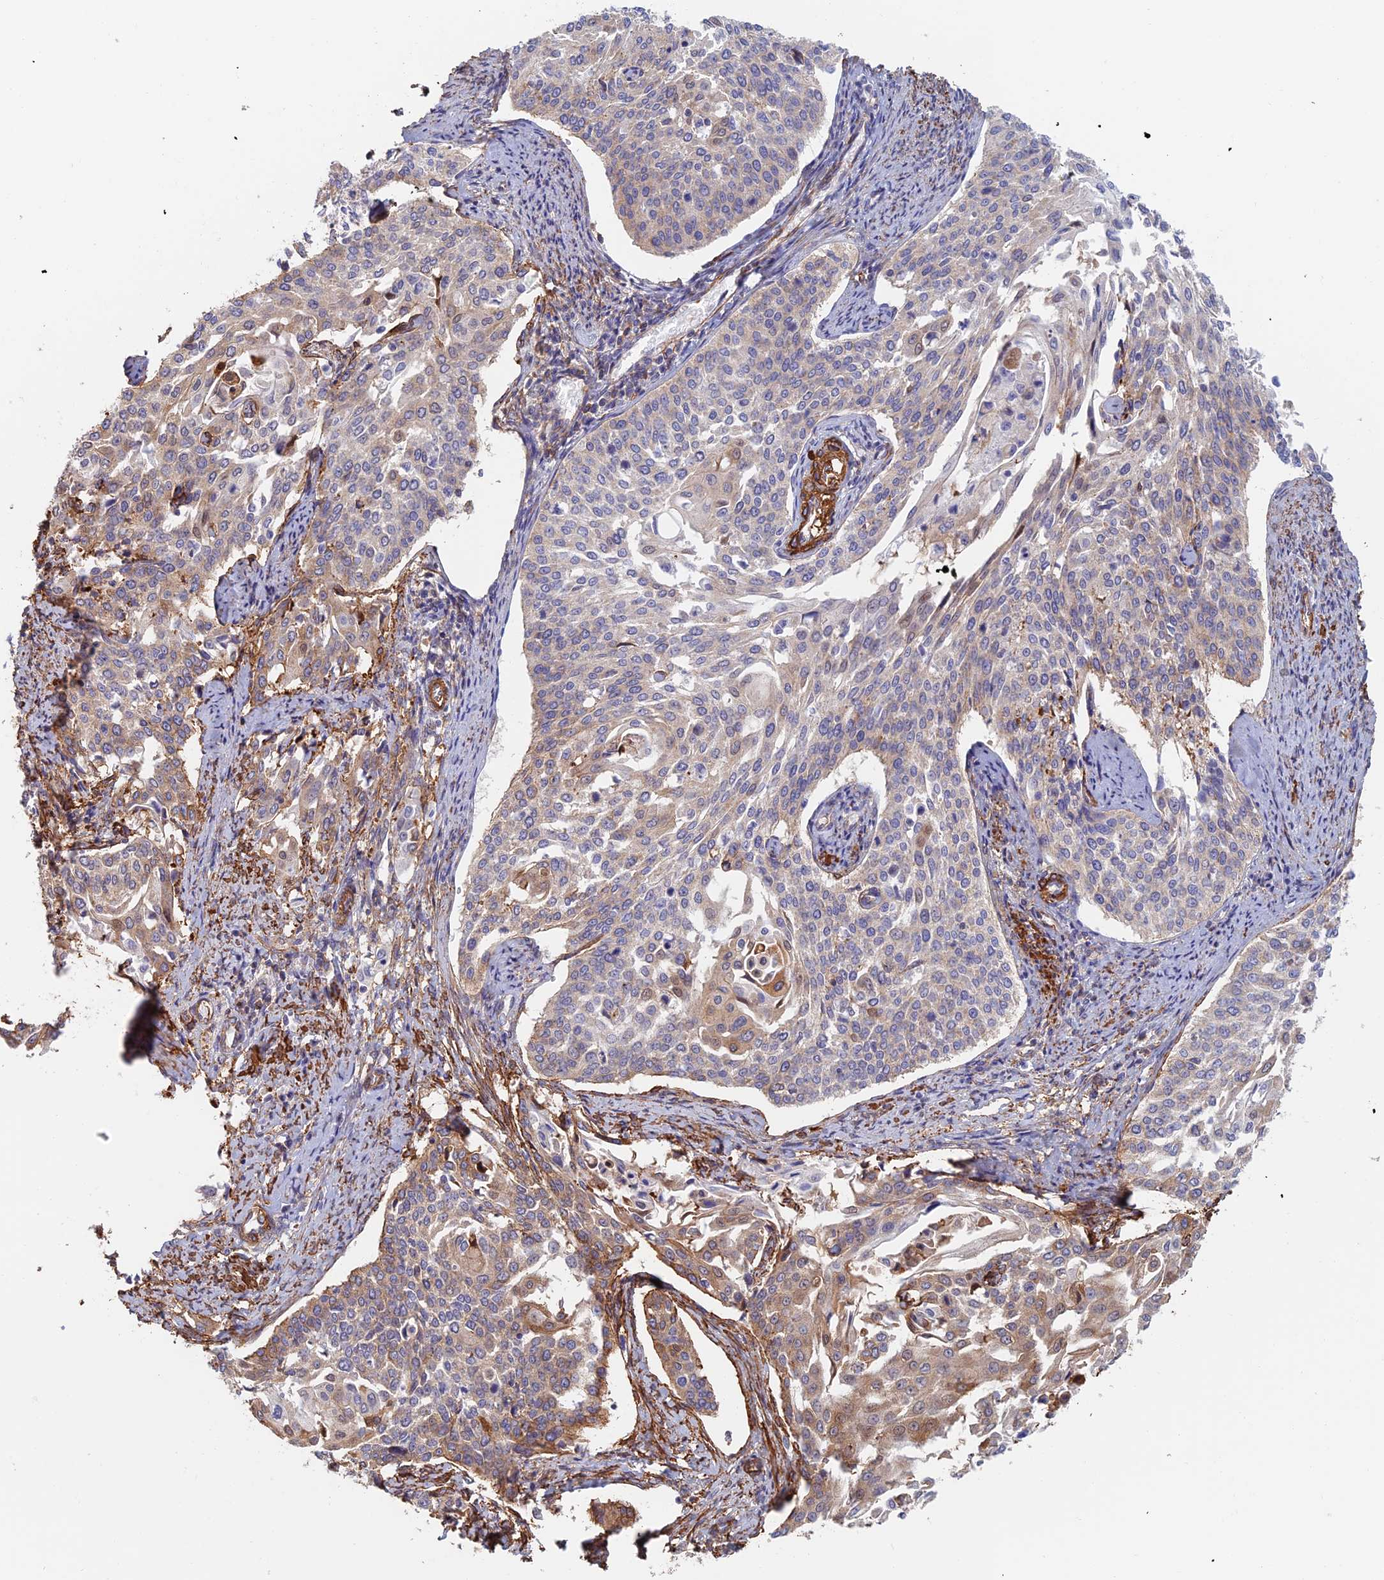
{"staining": {"intensity": "moderate", "quantity": "25%-75%", "location": "cytoplasmic/membranous"}, "tissue": "cervical cancer", "cell_type": "Tumor cells", "image_type": "cancer", "snomed": [{"axis": "morphology", "description": "Squamous cell carcinoma, NOS"}, {"axis": "topography", "description": "Cervix"}], "caption": "Squamous cell carcinoma (cervical) stained with a brown dye shows moderate cytoplasmic/membranous positive expression in approximately 25%-75% of tumor cells.", "gene": "PAK4", "patient": {"sex": "female", "age": 44}}